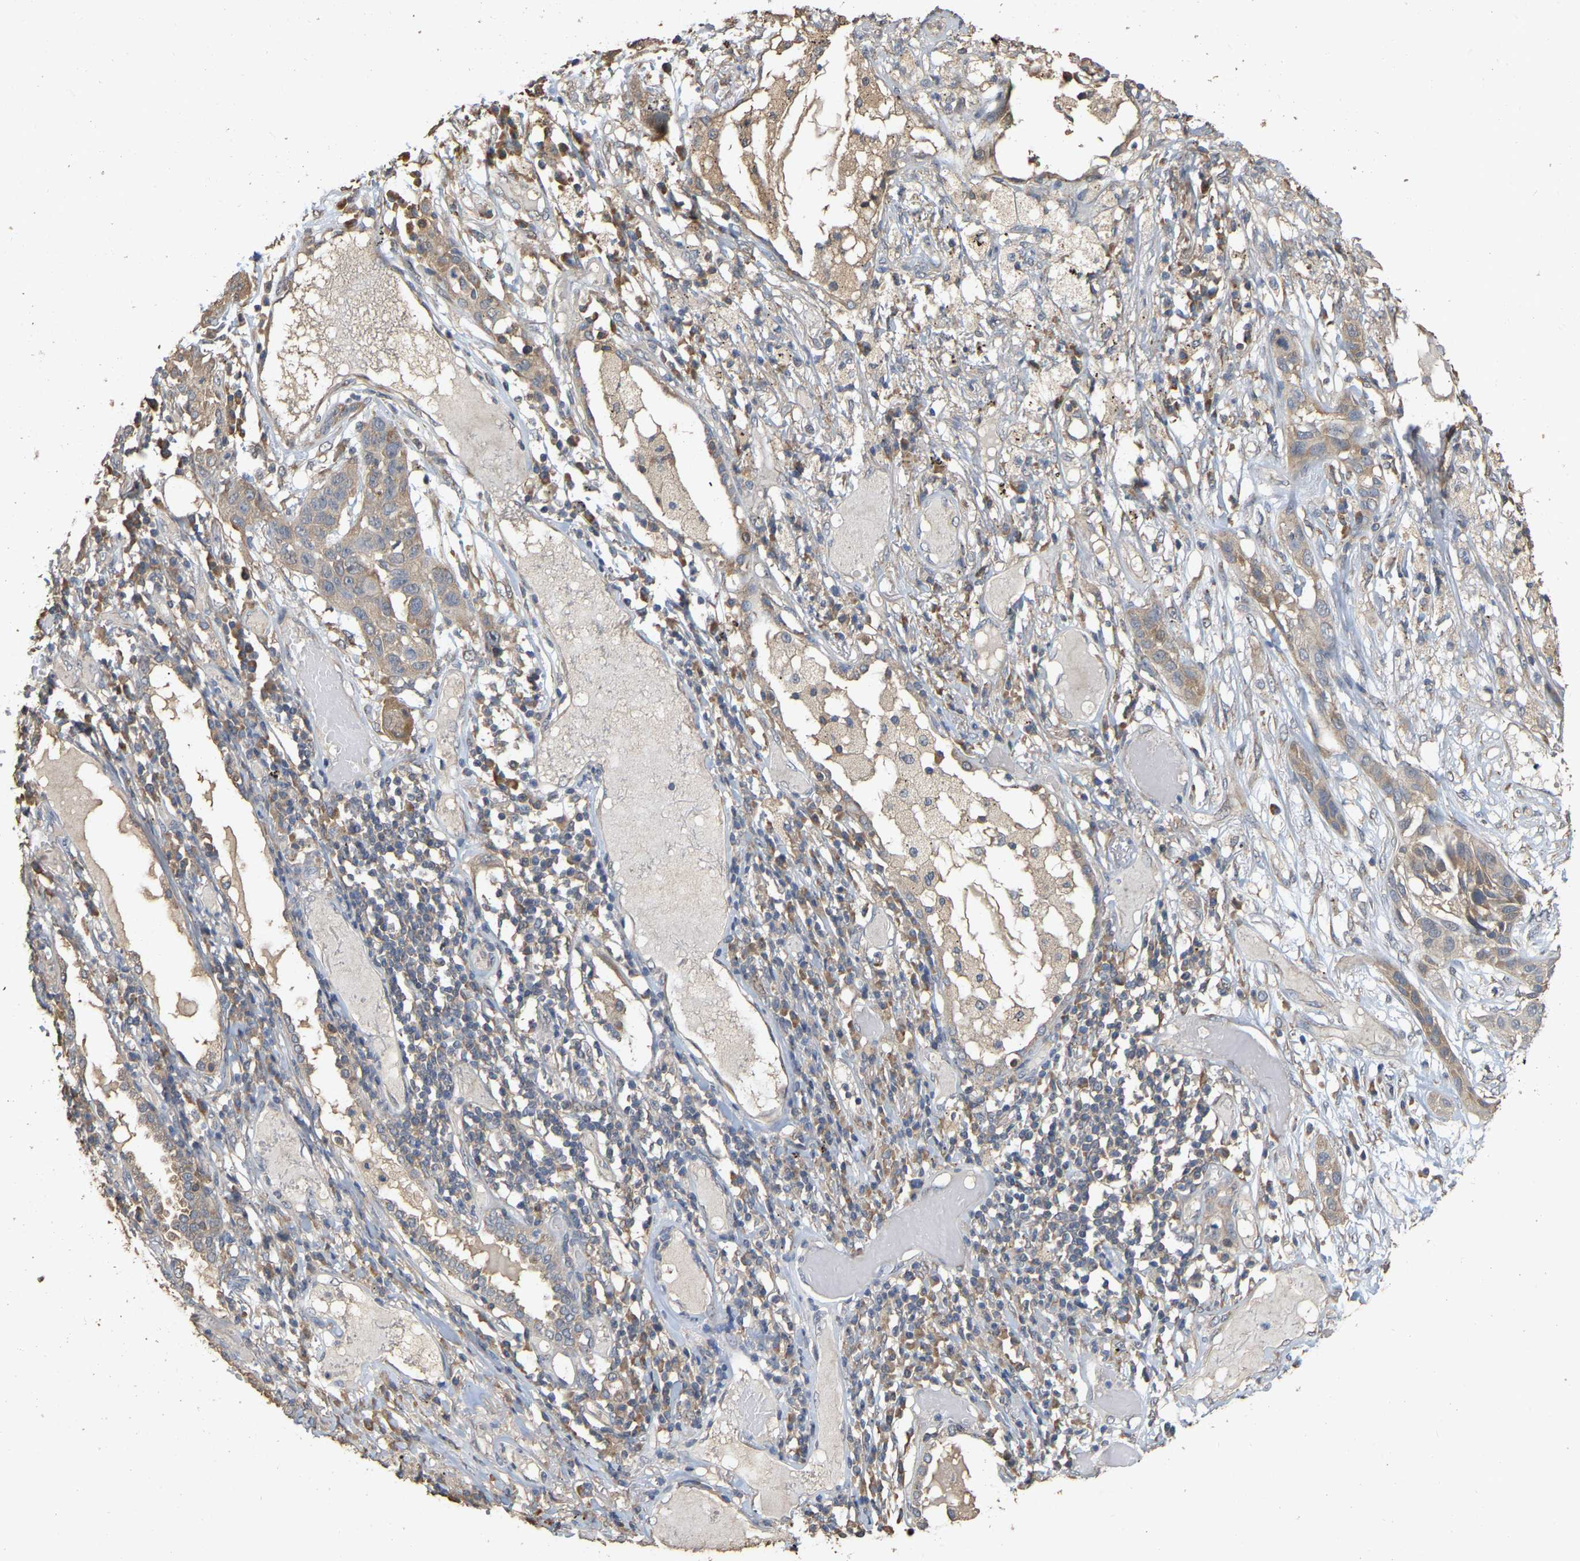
{"staining": {"intensity": "moderate", "quantity": ">75%", "location": "cytoplasmic/membranous"}, "tissue": "lung cancer", "cell_type": "Tumor cells", "image_type": "cancer", "snomed": [{"axis": "morphology", "description": "Squamous cell carcinoma, NOS"}, {"axis": "topography", "description": "Lung"}], "caption": "The image reveals immunohistochemical staining of lung cancer (squamous cell carcinoma). There is moderate cytoplasmic/membranous staining is appreciated in approximately >75% of tumor cells.", "gene": "NCS1", "patient": {"sex": "male", "age": 71}}